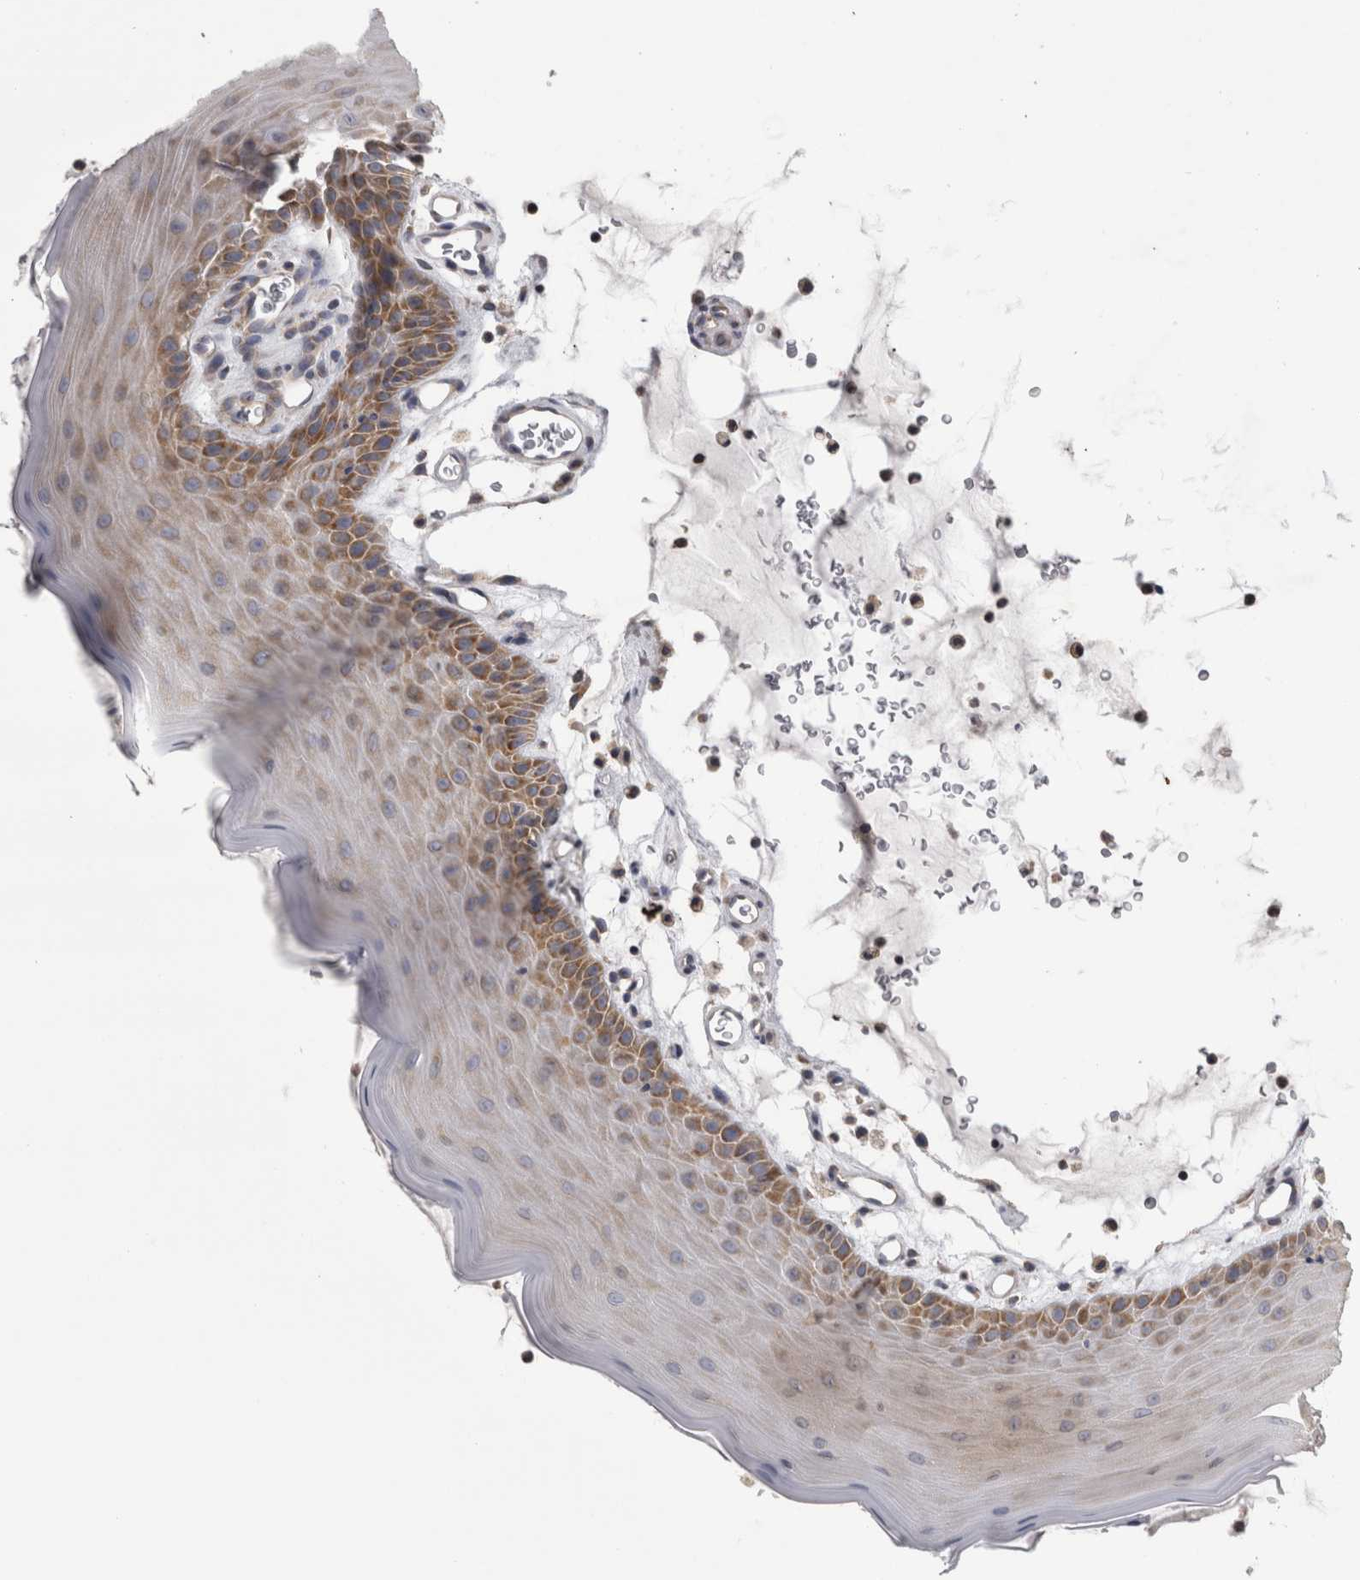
{"staining": {"intensity": "moderate", "quantity": "25%-75%", "location": "cytoplasmic/membranous"}, "tissue": "oral mucosa", "cell_type": "Squamous epithelial cells", "image_type": "normal", "snomed": [{"axis": "morphology", "description": "Normal tissue, NOS"}, {"axis": "topography", "description": "Oral tissue"}], "caption": "Immunohistochemistry (IHC) micrograph of normal oral mucosa: oral mucosa stained using immunohistochemistry (IHC) reveals medium levels of moderate protein expression localized specifically in the cytoplasmic/membranous of squamous epithelial cells, appearing as a cytoplasmic/membranous brown color.", "gene": "PRRC2C", "patient": {"sex": "male", "age": 13}}